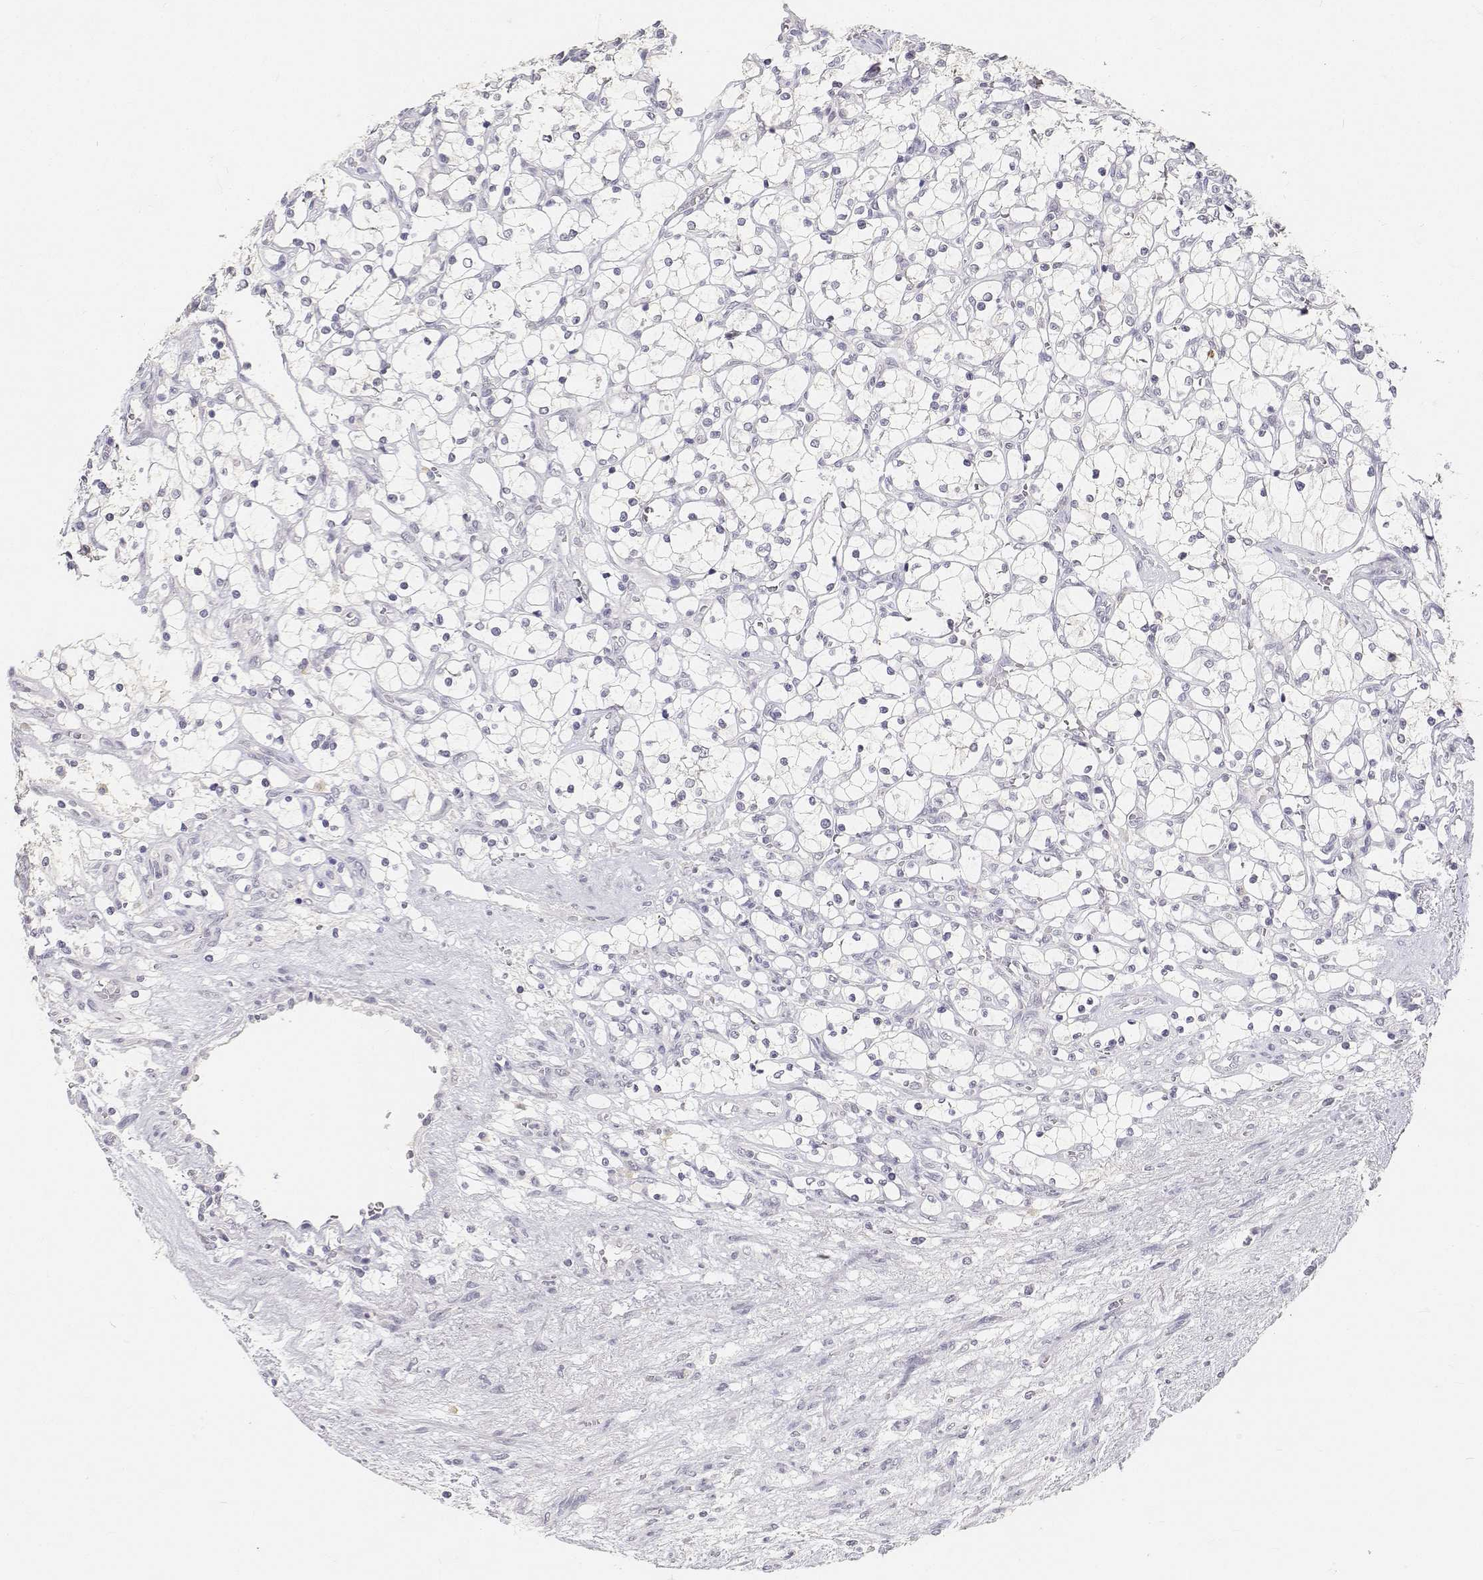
{"staining": {"intensity": "negative", "quantity": "none", "location": "none"}, "tissue": "renal cancer", "cell_type": "Tumor cells", "image_type": "cancer", "snomed": [{"axis": "morphology", "description": "Adenocarcinoma, NOS"}, {"axis": "topography", "description": "Kidney"}], "caption": "The image shows no staining of tumor cells in renal cancer. The staining was performed using DAB to visualize the protein expression in brown, while the nuclei were stained in blue with hematoxylin (Magnification: 20x).", "gene": "PAEP", "patient": {"sex": "female", "age": 69}}